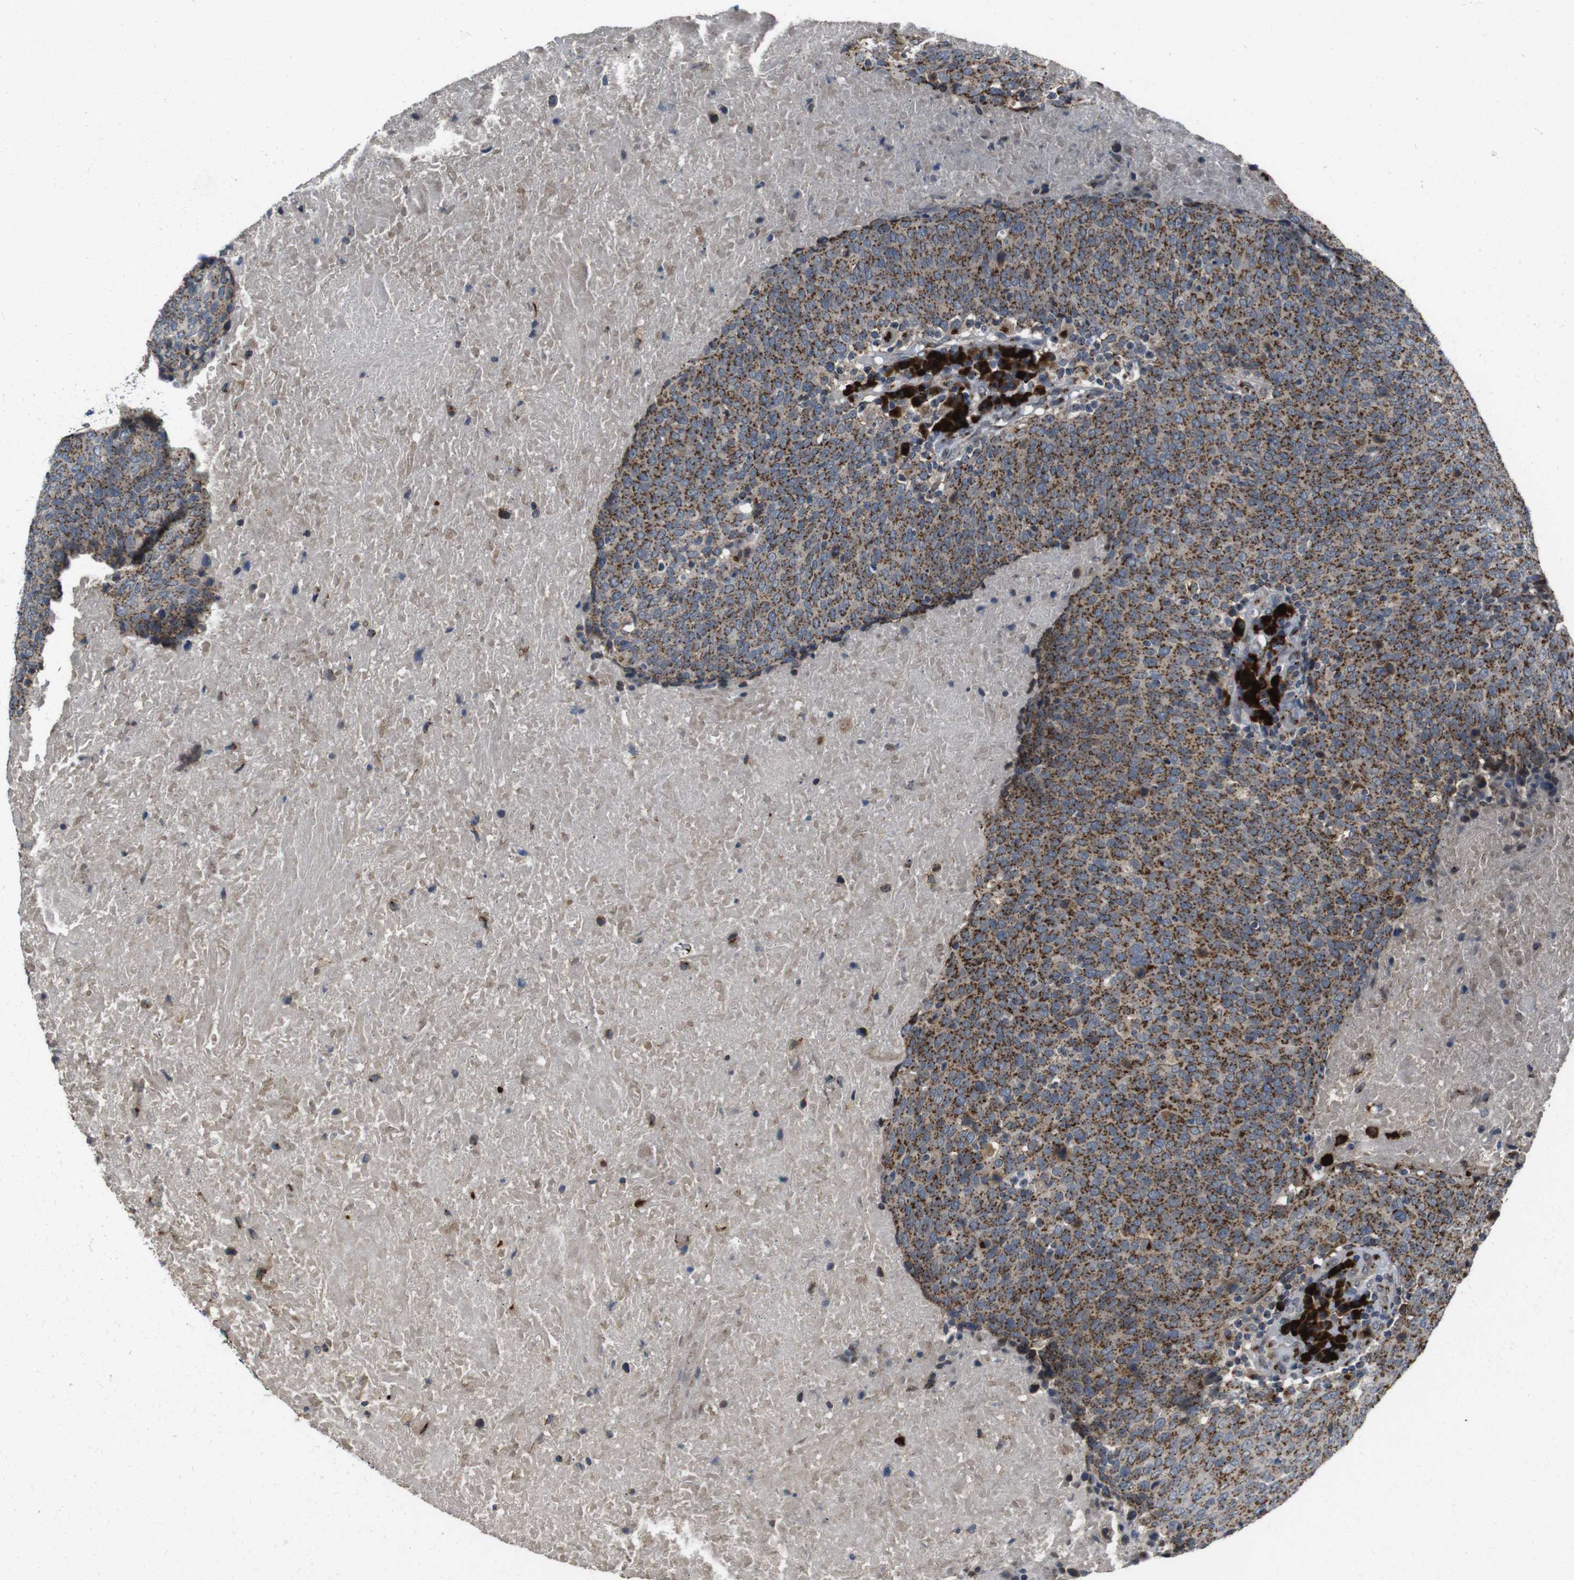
{"staining": {"intensity": "moderate", "quantity": ">75%", "location": "cytoplasmic/membranous"}, "tissue": "head and neck cancer", "cell_type": "Tumor cells", "image_type": "cancer", "snomed": [{"axis": "morphology", "description": "Squamous cell carcinoma, NOS"}, {"axis": "morphology", "description": "Squamous cell carcinoma, metastatic, NOS"}, {"axis": "topography", "description": "Lymph node"}, {"axis": "topography", "description": "Head-Neck"}], "caption": "Tumor cells exhibit medium levels of moderate cytoplasmic/membranous staining in approximately >75% of cells in head and neck cancer.", "gene": "ZFPL1", "patient": {"sex": "male", "age": 62}}